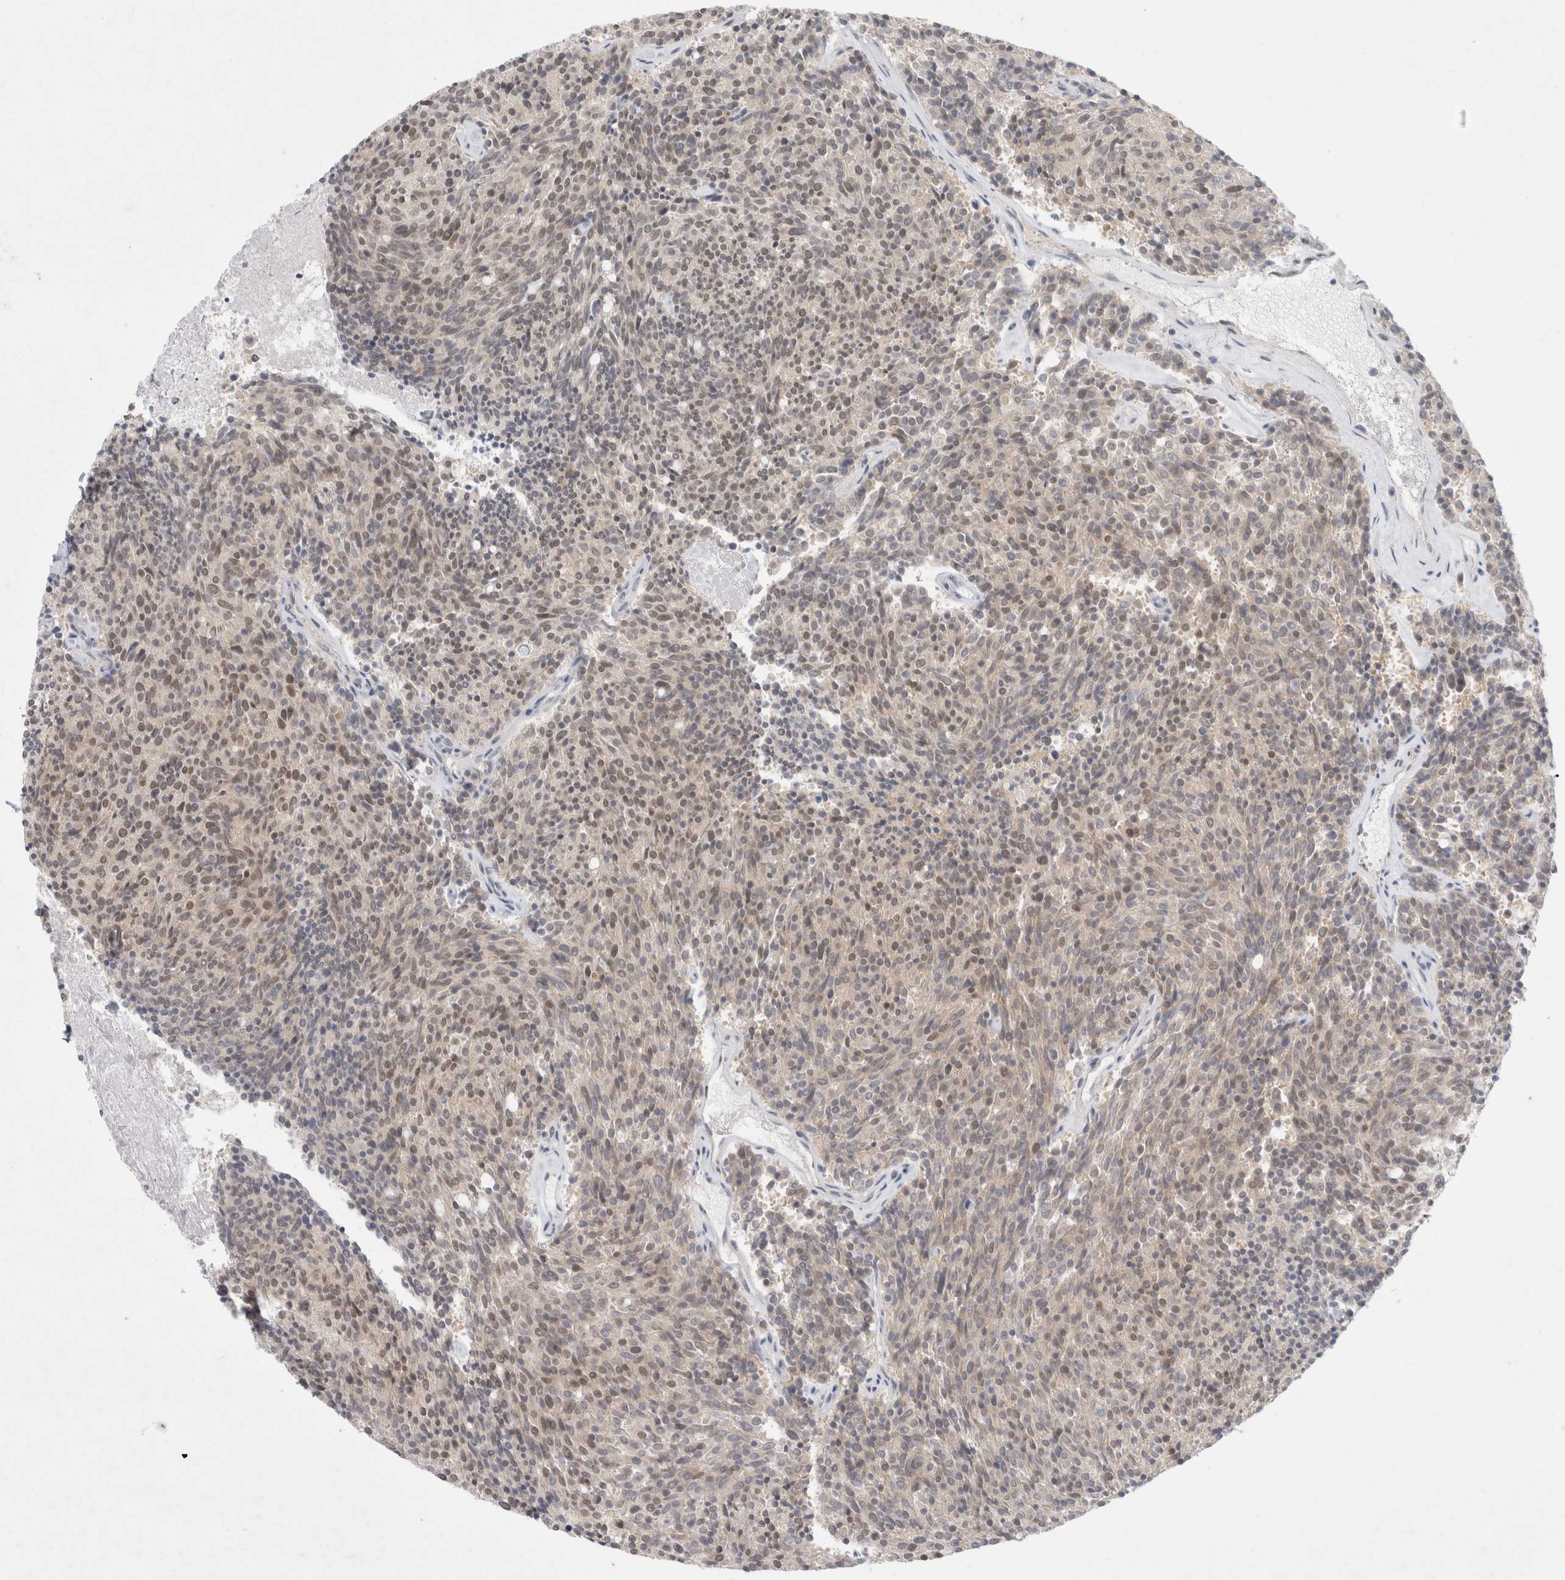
{"staining": {"intensity": "weak", "quantity": ">75%", "location": "nuclear"}, "tissue": "carcinoid", "cell_type": "Tumor cells", "image_type": "cancer", "snomed": [{"axis": "morphology", "description": "Carcinoid, malignant, NOS"}, {"axis": "topography", "description": "Pancreas"}], "caption": "A high-resolution histopathology image shows IHC staining of malignant carcinoid, which shows weak nuclear staining in approximately >75% of tumor cells.", "gene": "FBXO42", "patient": {"sex": "female", "age": 54}}